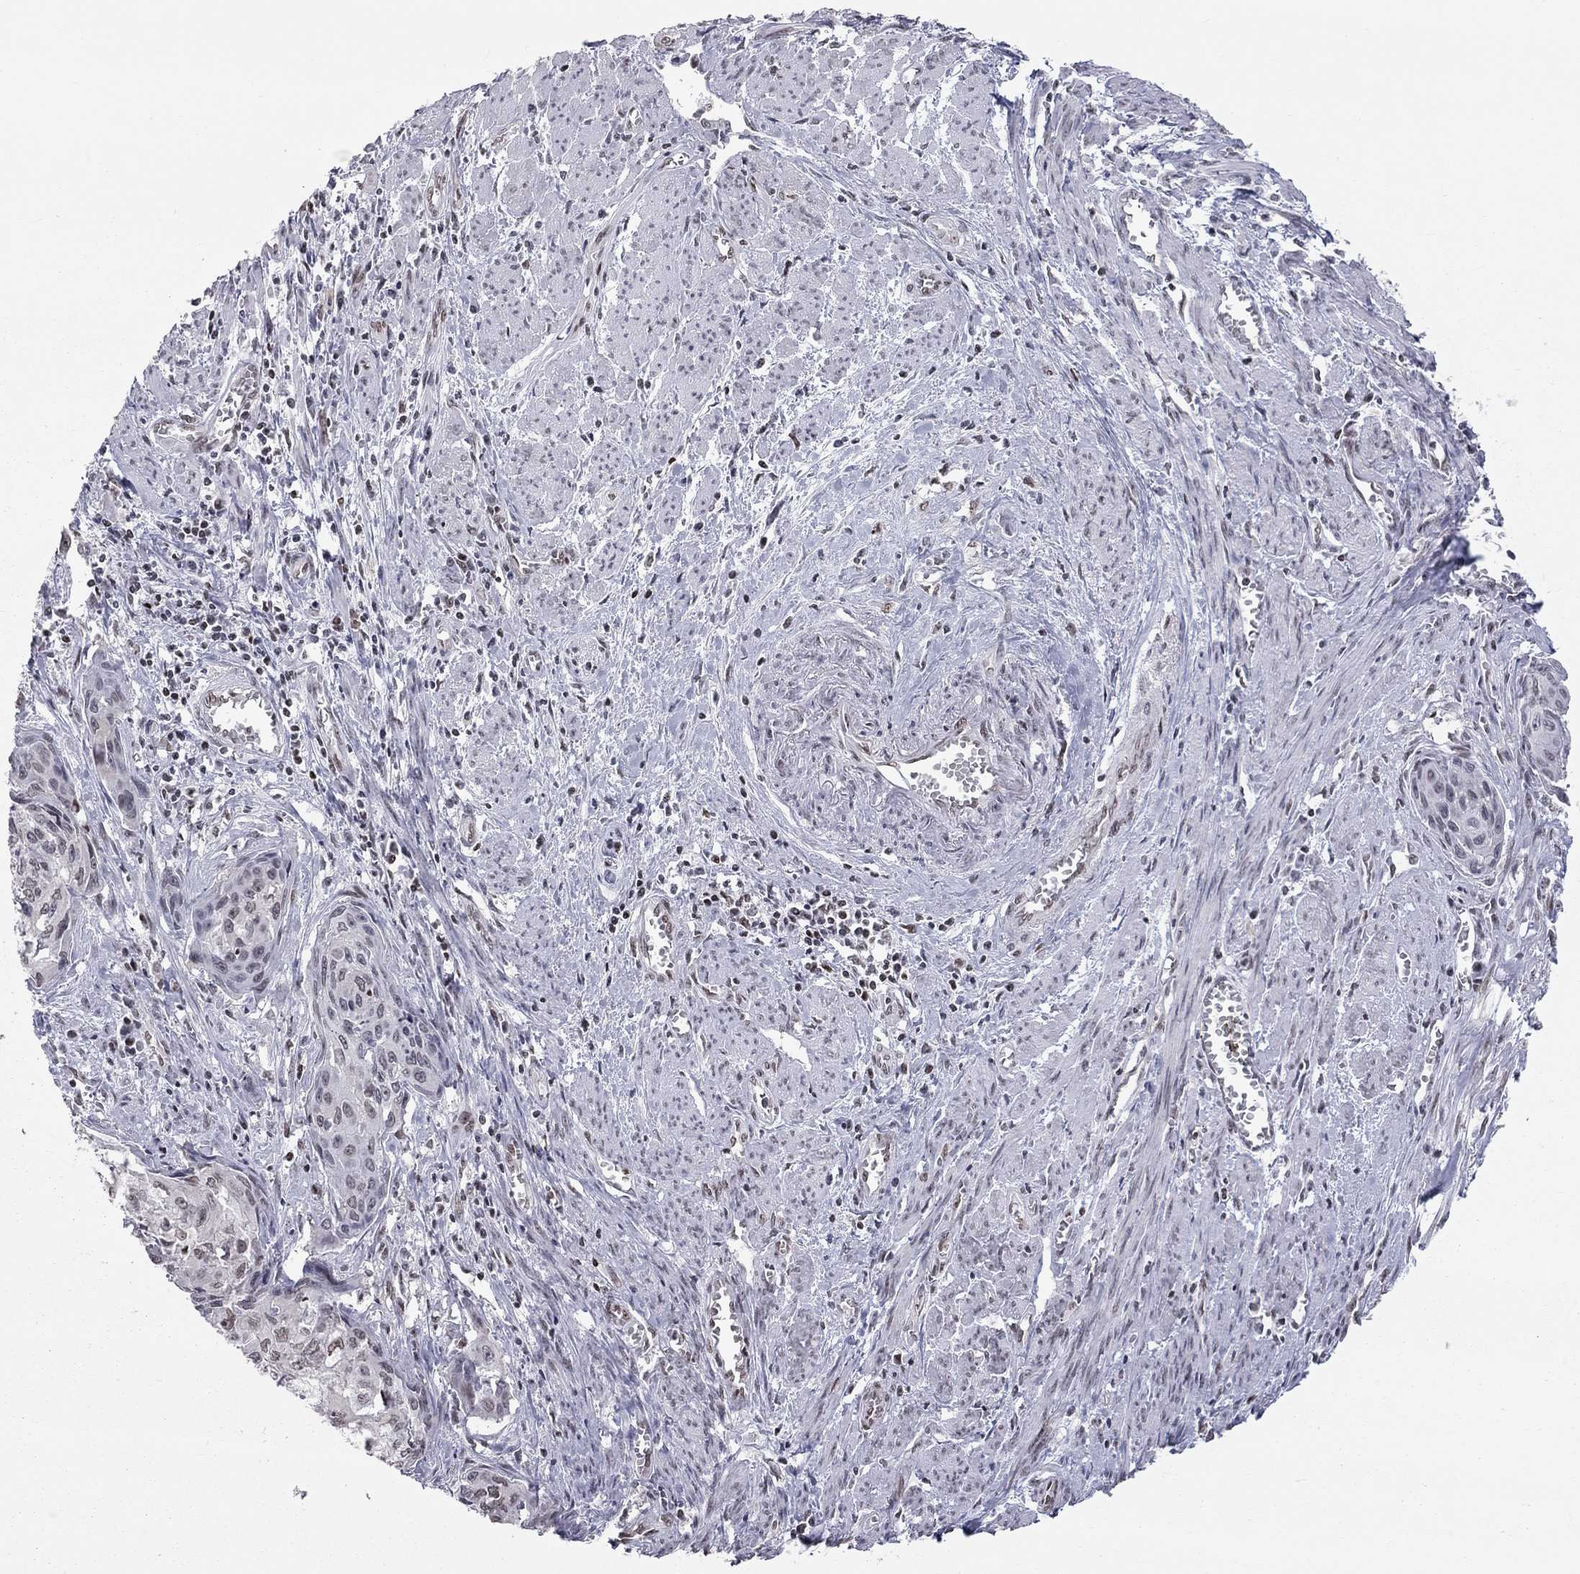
{"staining": {"intensity": "negative", "quantity": "none", "location": "none"}, "tissue": "cervical cancer", "cell_type": "Tumor cells", "image_type": "cancer", "snomed": [{"axis": "morphology", "description": "Squamous cell carcinoma, NOS"}, {"axis": "topography", "description": "Cervix"}], "caption": "Immunohistochemistry image of cervical cancer stained for a protein (brown), which displays no expression in tumor cells. Brightfield microscopy of immunohistochemistry stained with DAB (3,3'-diaminobenzidine) (brown) and hematoxylin (blue), captured at high magnification.", "gene": "H2AX", "patient": {"sex": "female", "age": 58}}